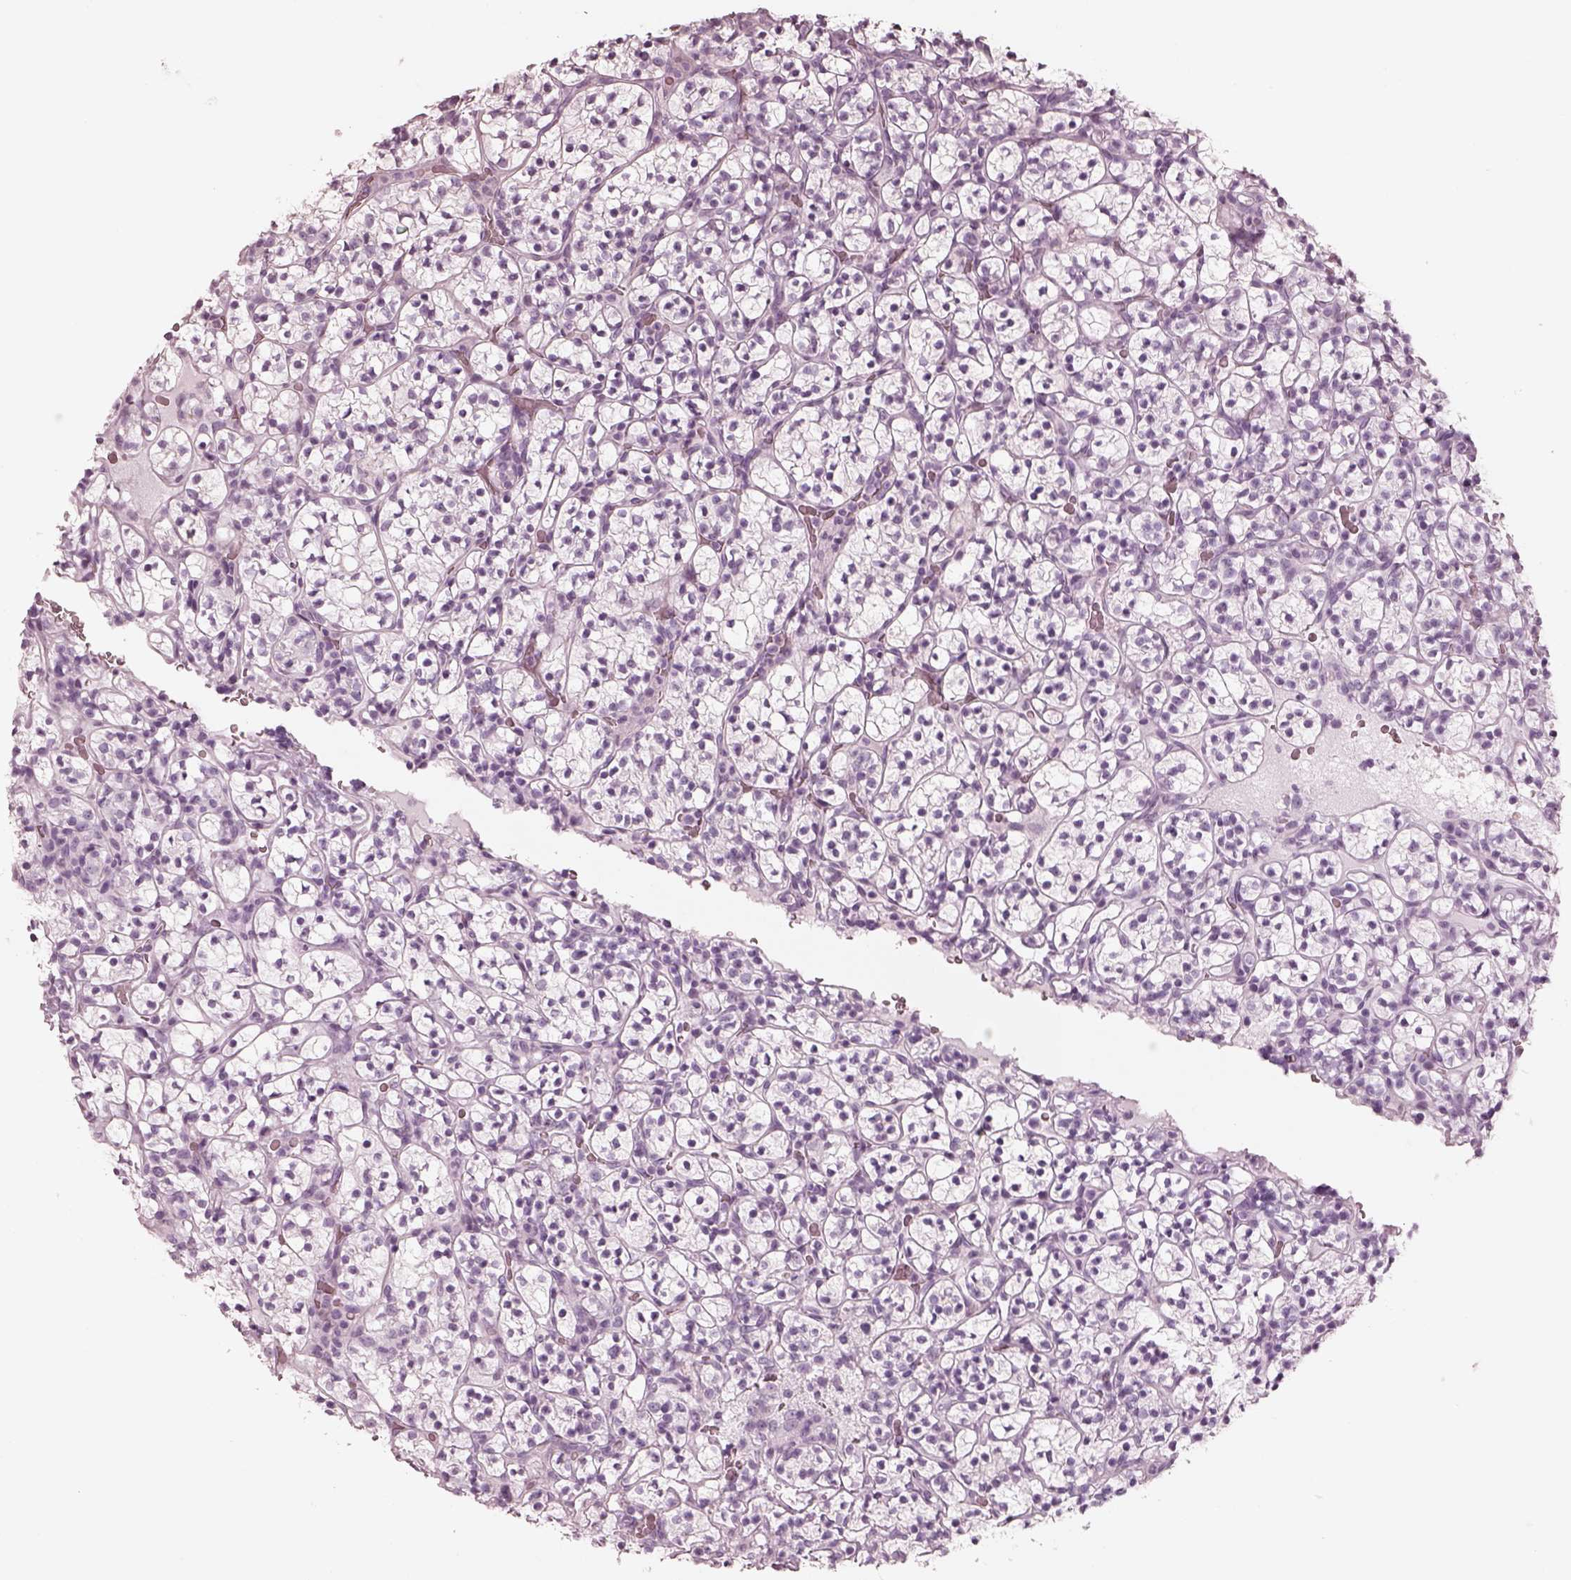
{"staining": {"intensity": "negative", "quantity": "none", "location": "none"}, "tissue": "renal cancer", "cell_type": "Tumor cells", "image_type": "cancer", "snomed": [{"axis": "morphology", "description": "Adenocarcinoma, NOS"}, {"axis": "topography", "description": "Kidney"}], "caption": "DAB (3,3'-diaminobenzidine) immunohistochemical staining of renal cancer demonstrates no significant staining in tumor cells.", "gene": "OPN4", "patient": {"sex": "female", "age": 89}}